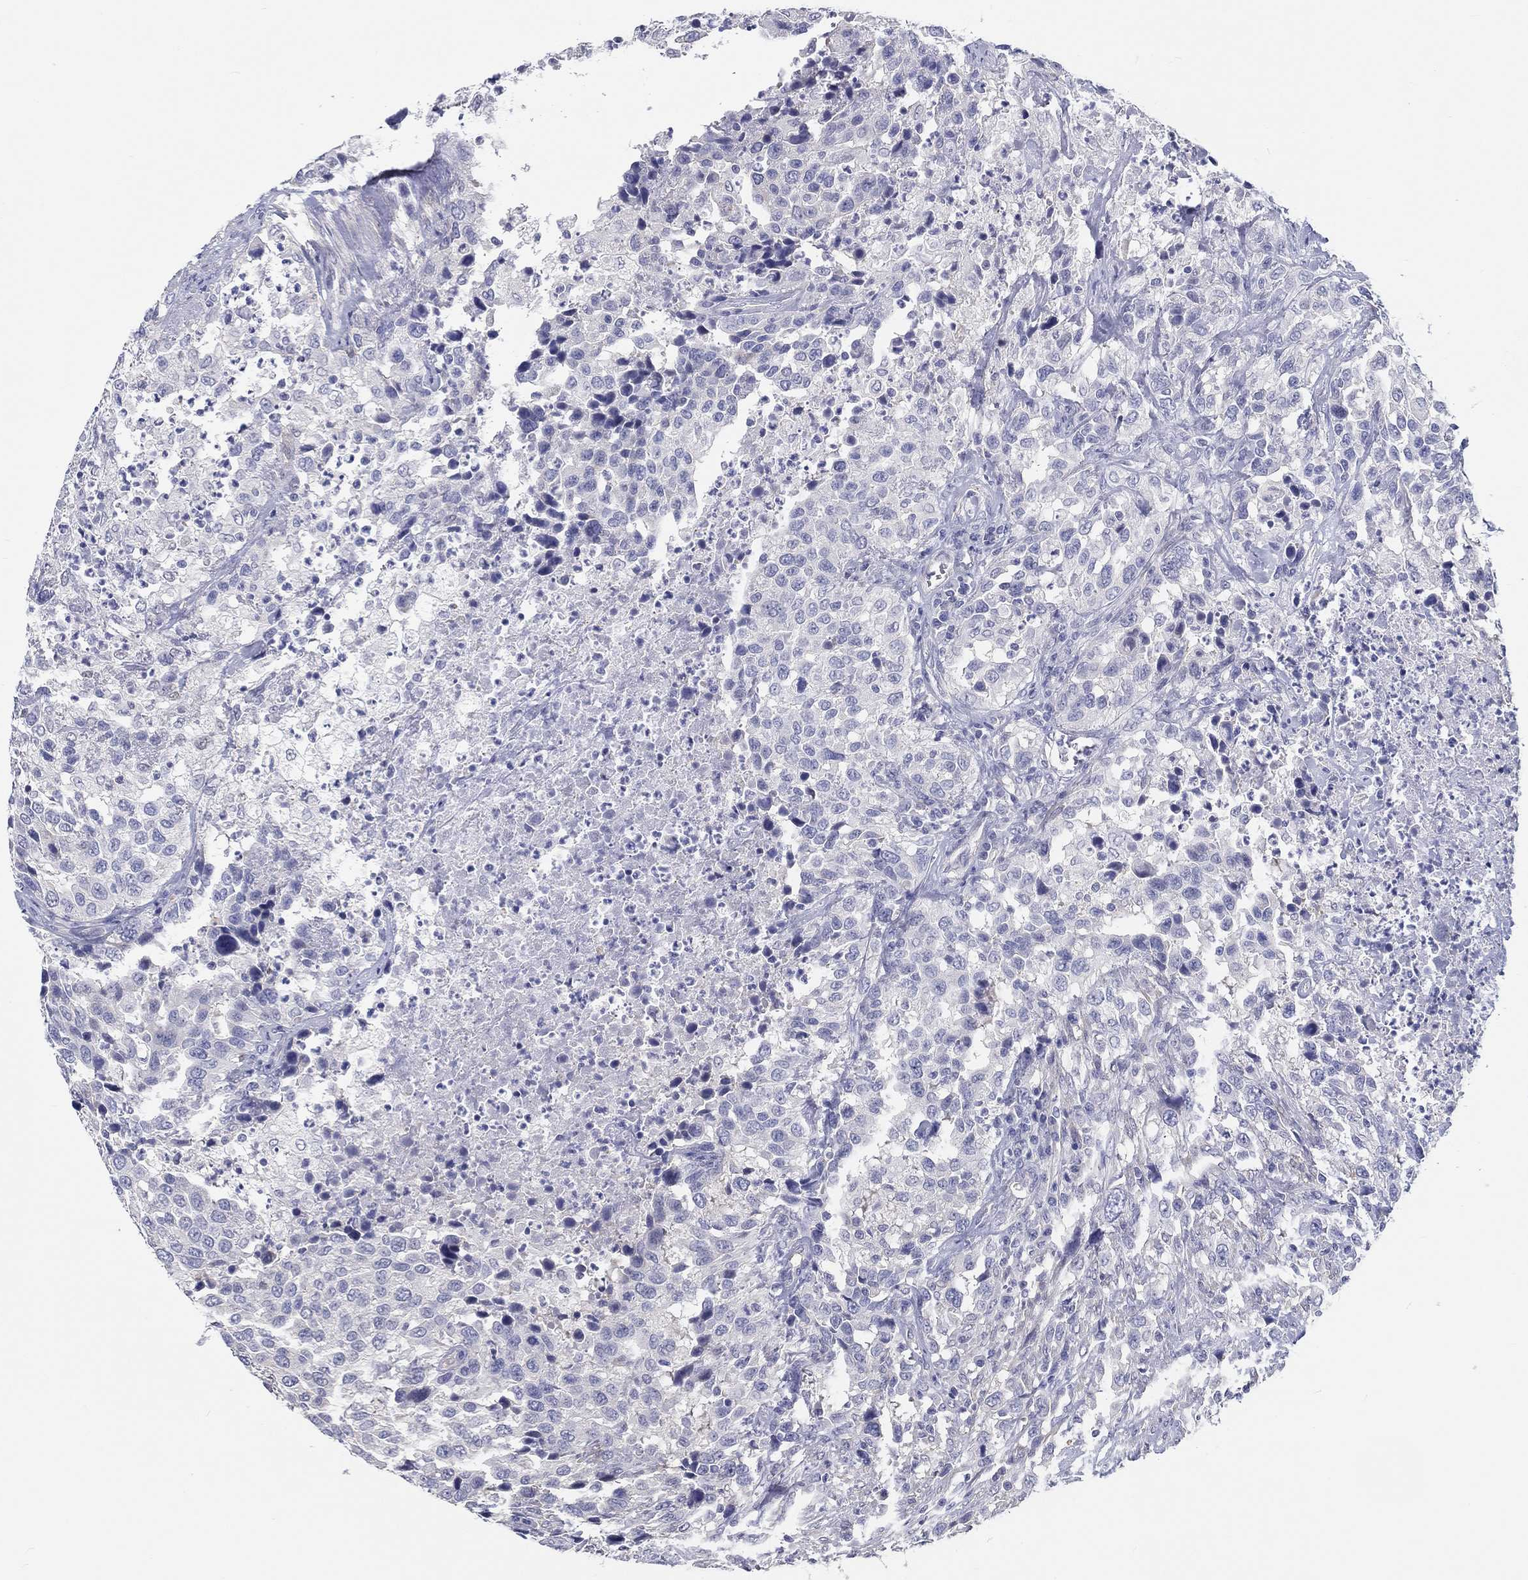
{"staining": {"intensity": "negative", "quantity": "none", "location": "none"}, "tissue": "urothelial cancer", "cell_type": "Tumor cells", "image_type": "cancer", "snomed": [{"axis": "morphology", "description": "Urothelial carcinoma, NOS"}, {"axis": "morphology", "description": "Urothelial carcinoma, High grade"}, {"axis": "topography", "description": "Urinary bladder"}], "caption": "Protein analysis of urothelial cancer exhibits no significant staining in tumor cells.", "gene": "CRYGD", "patient": {"sex": "female", "age": 64}}